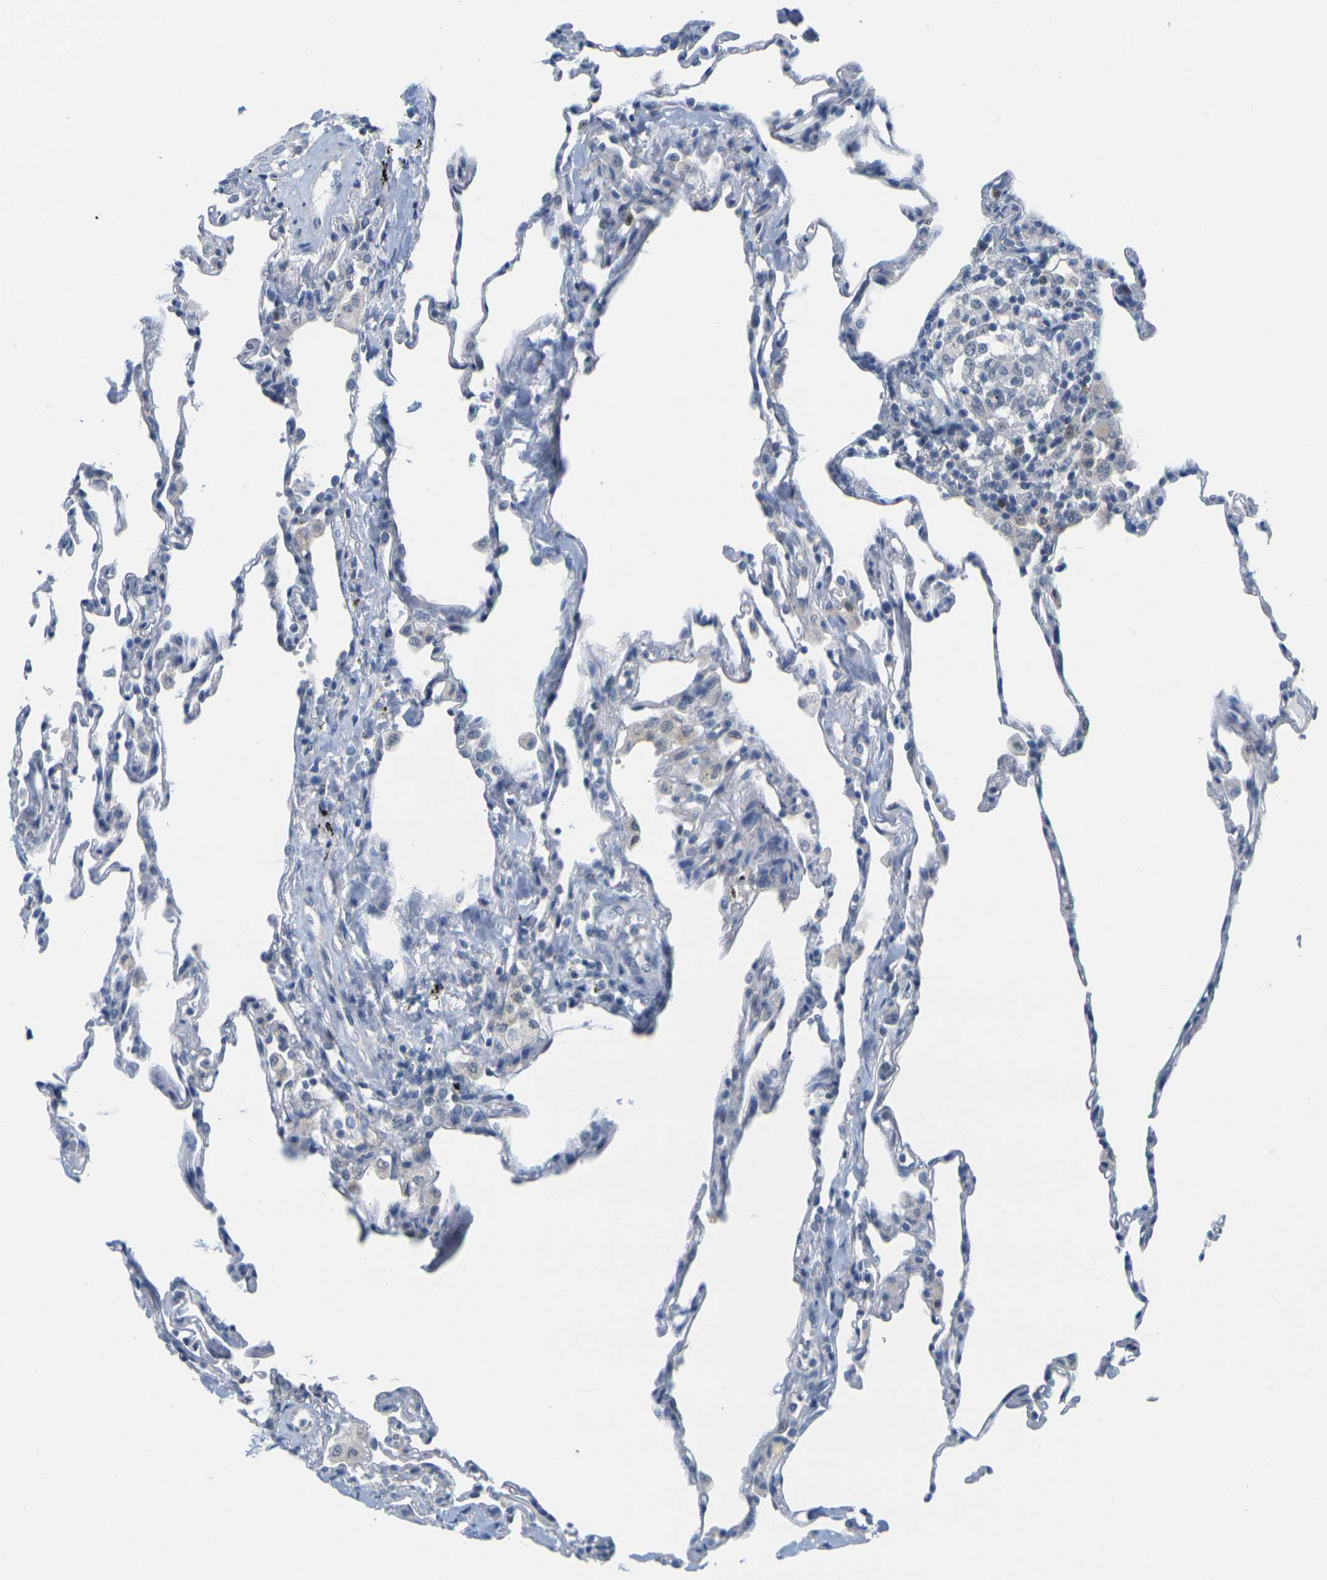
{"staining": {"intensity": "negative", "quantity": "none", "location": "none"}, "tissue": "lung", "cell_type": "Alveolar cells", "image_type": "normal", "snomed": [{"axis": "morphology", "description": "Normal tissue, NOS"}, {"axis": "topography", "description": "Lung"}], "caption": "An IHC micrograph of normal lung is shown. There is no staining in alveolar cells of lung. (DAB (3,3'-diaminobenzidine) IHC visualized using brightfield microscopy, high magnification).", "gene": "CDK2", "patient": {"sex": "male", "age": 59}}